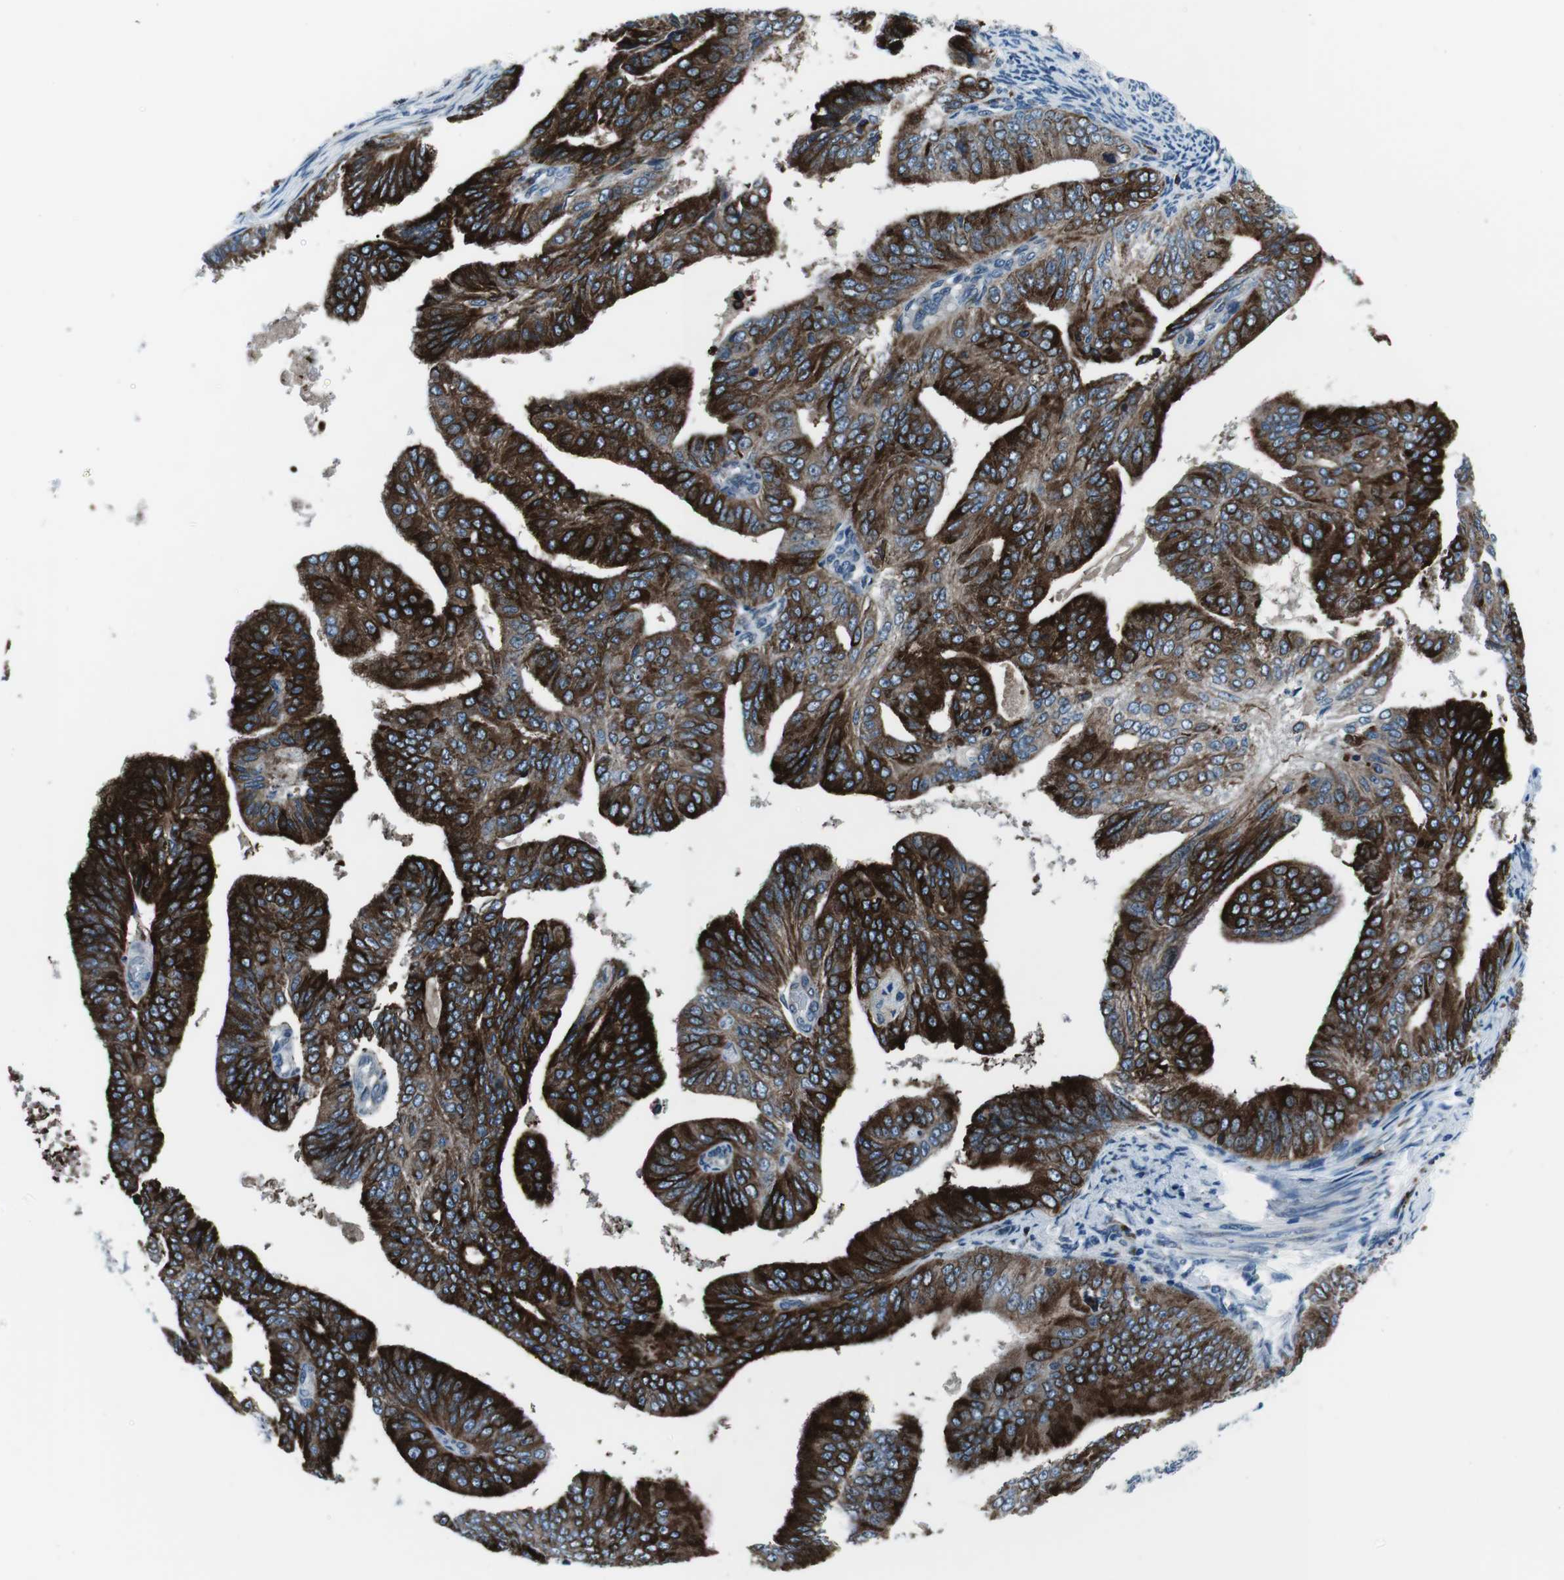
{"staining": {"intensity": "strong", "quantity": ">75%", "location": "cytoplasmic/membranous"}, "tissue": "endometrial cancer", "cell_type": "Tumor cells", "image_type": "cancer", "snomed": [{"axis": "morphology", "description": "Adenocarcinoma, NOS"}, {"axis": "topography", "description": "Endometrium"}], "caption": "An immunohistochemistry image of tumor tissue is shown. Protein staining in brown shows strong cytoplasmic/membranous positivity in adenocarcinoma (endometrial) within tumor cells.", "gene": "NUCB2", "patient": {"sex": "female", "age": 58}}